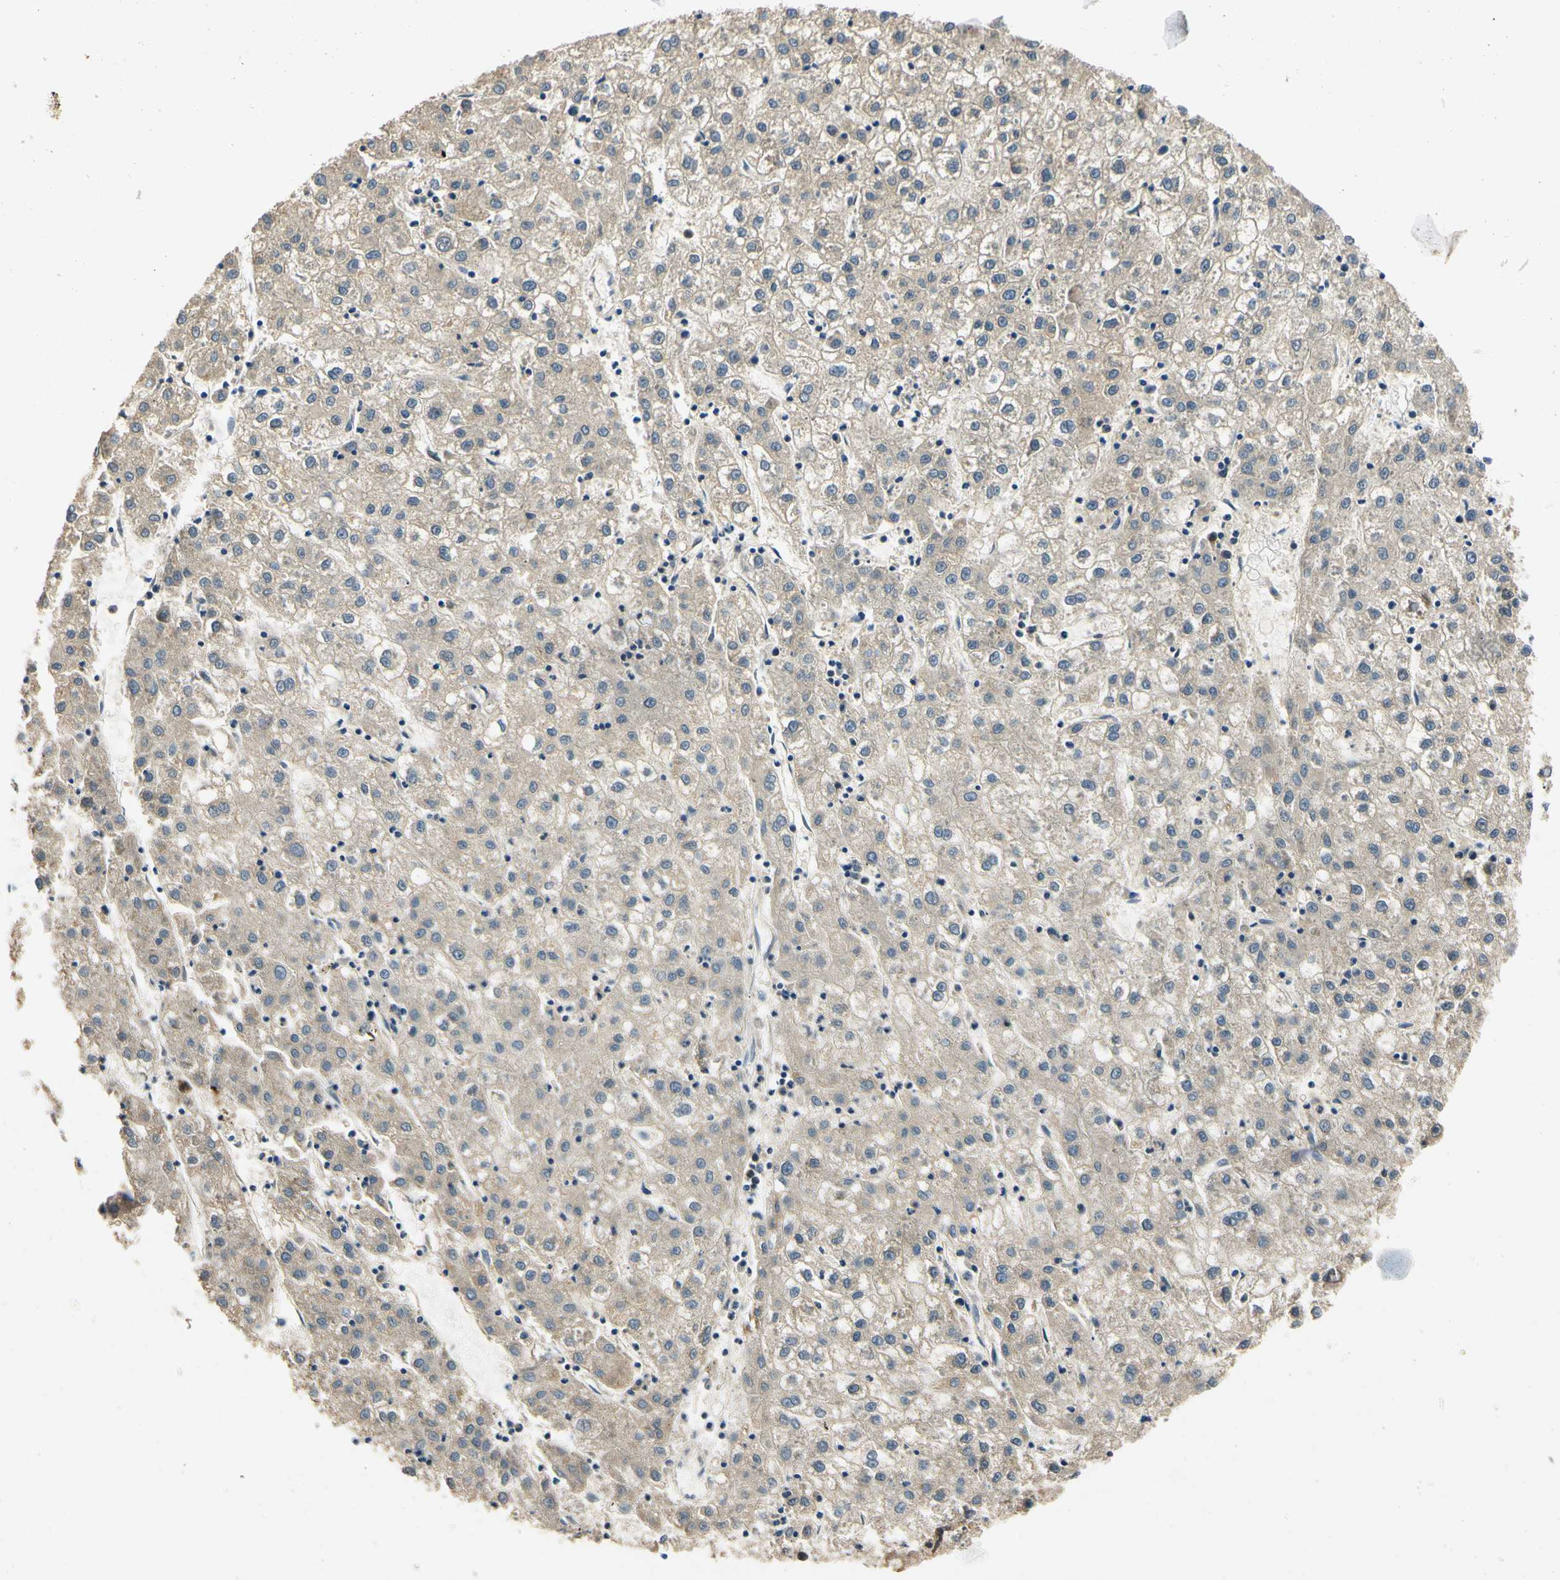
{"staining": {"intensity": "negative", "quantity": "none", "location": "none"}, "tissue": "liver cancer", "cell_type": "Tumor cells", "image_type": "cancer", "snomed": [{"axis": "morphology", "description": "Carcinoma, Hepatocellular, NOS"}, {"axis": "topography", "description": "Liver"}], "caption": "Immunohistochemistry of human liver cancer (hepatocellular carcinoma) shows no expression in tumor cells.", "gene": "PDK2", "patient": {"sex": "male", "age": 72}}